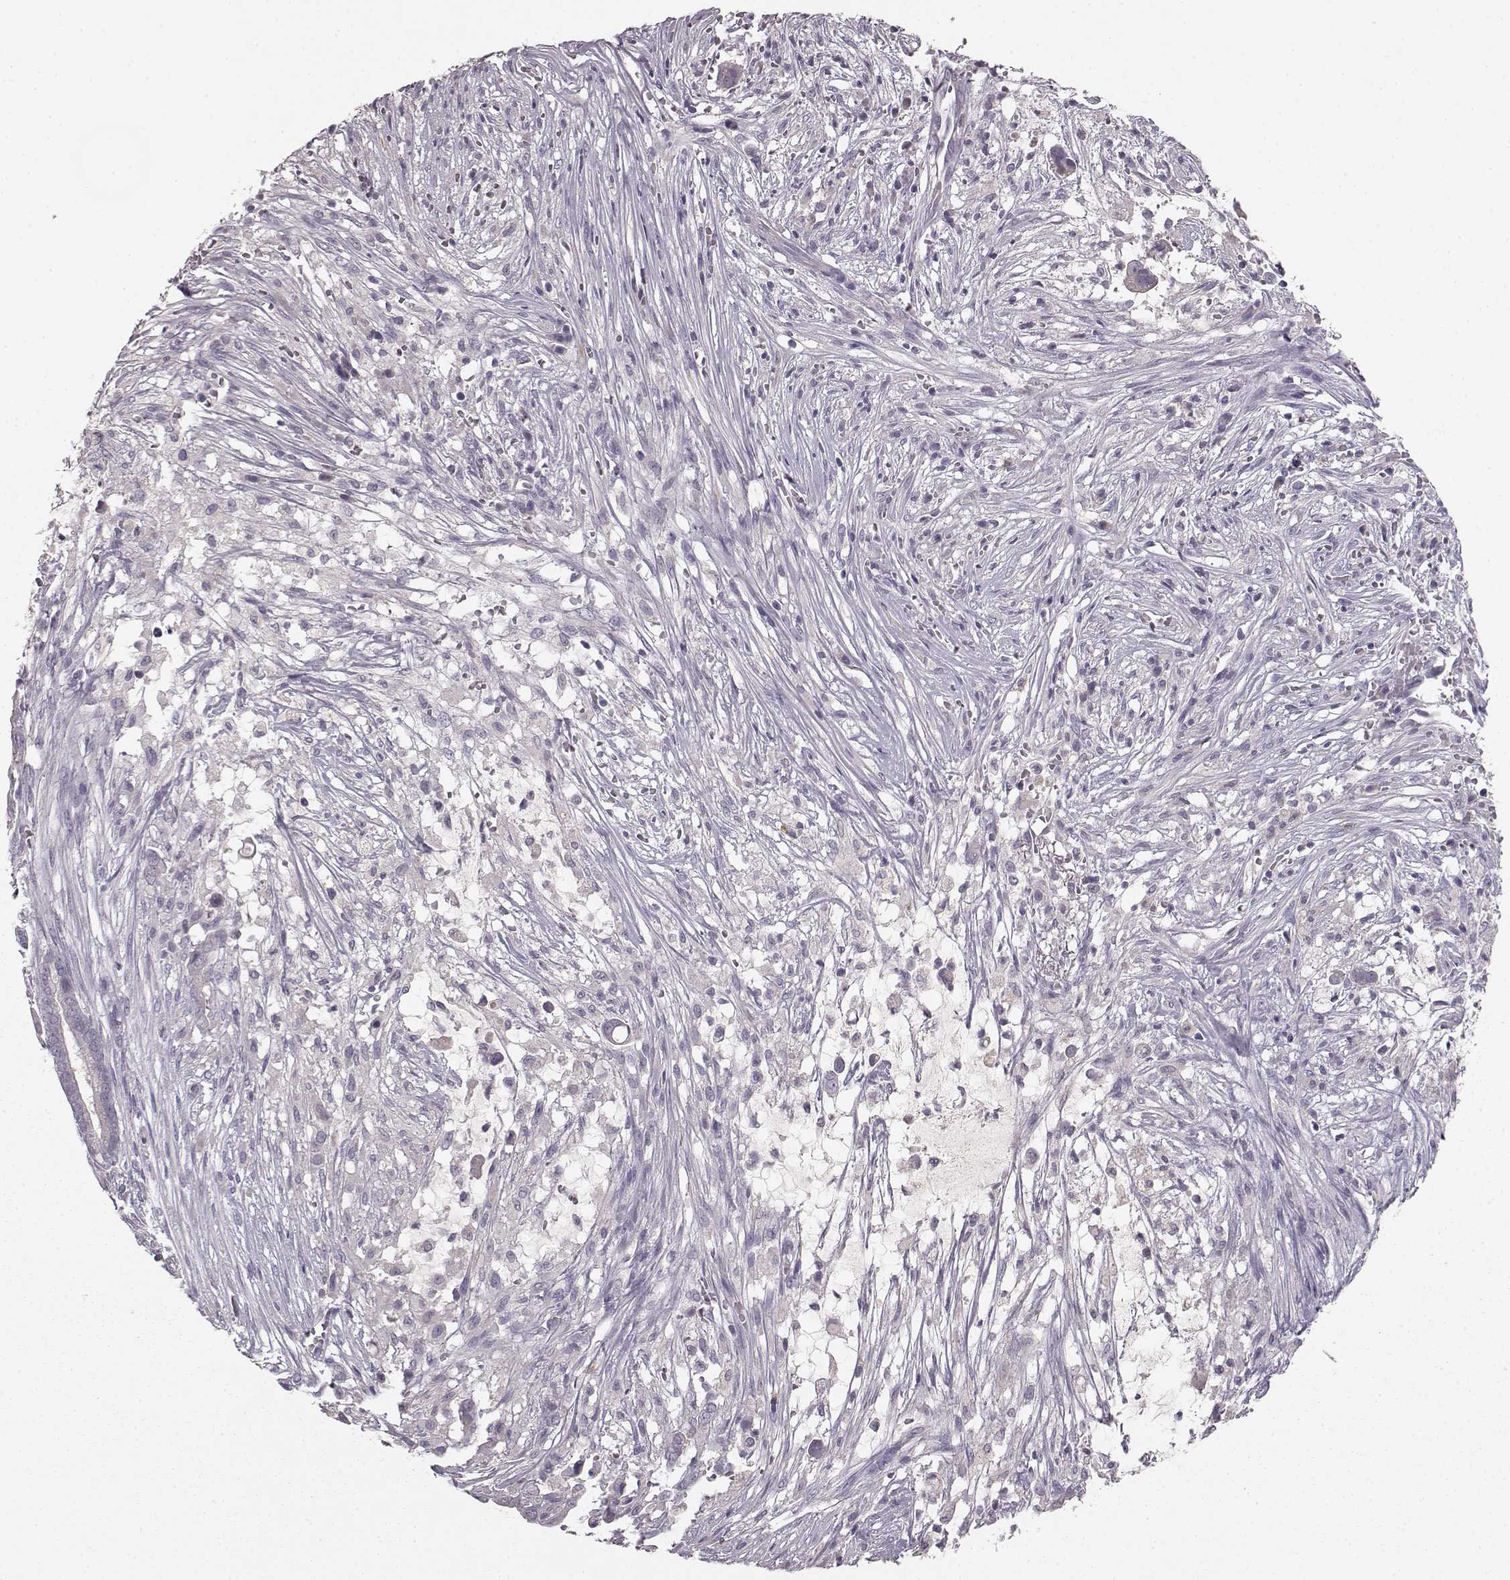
{"staining": {"intensity": "moderate", "quantity": "<25%", "location": "cytoplasmic/membranous"}, "tissue": "pancreatic cancer", "cell_type": "Tumor cells", "image_type": "cancer", "snomed": [{"axis": "morphology", "description": "Adenocarcinoma, NOS"}, {"axis": "topography", "description": "Pancreas"}], "caption": "Protein analysis of pancreatic cancer (adenocarcinoma) tissue shows moderate cytoplasmic/membranous positivity in about <25% of tumor cells.", "gene": "GHR", "patient": {"sex": "male", "age": 61}}